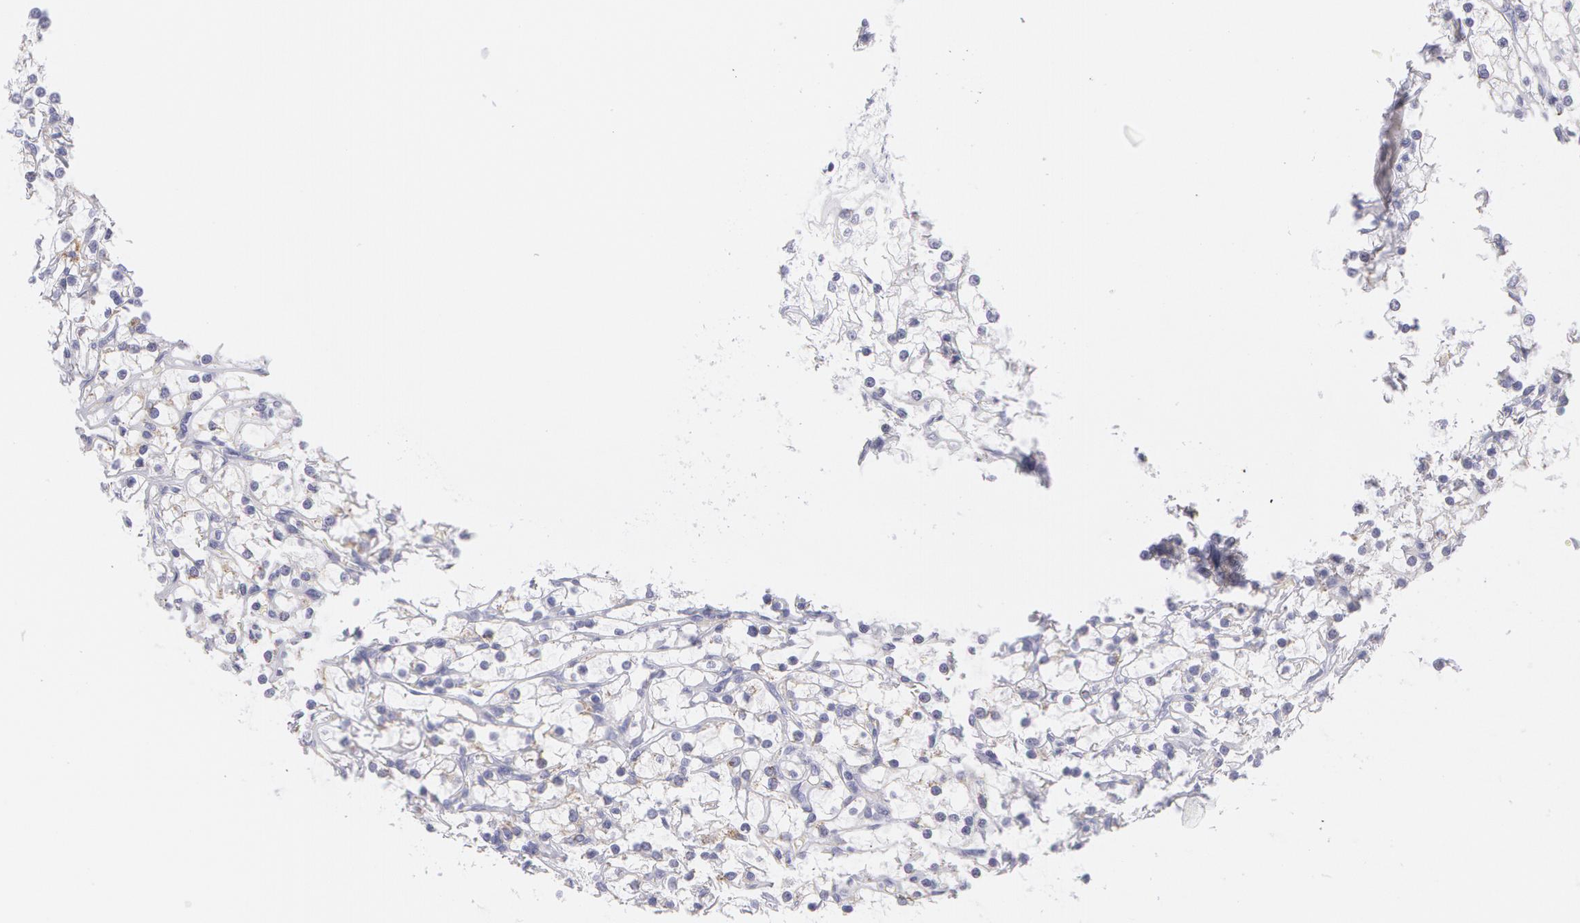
{"staining": {"intensity": "negative", "quantity": "none", "location": "none"}, "tissue": "renal cancer", "cell_type": "Tumor cells", "image_type": "cancer", "snomed": [{"axis": "morphology", "description": "Adenocarcinoma, NOS"}, {"axis": "topography", "description": "Kidney"}], "caption": "A high-resolution histopathology image shows immunohistochemistry staining of renal adenocarcinoma, which exhibits no significant positivity in tumor cells.", "gene": "AMACR", "patient": {"sex": "female", "age": 73}}